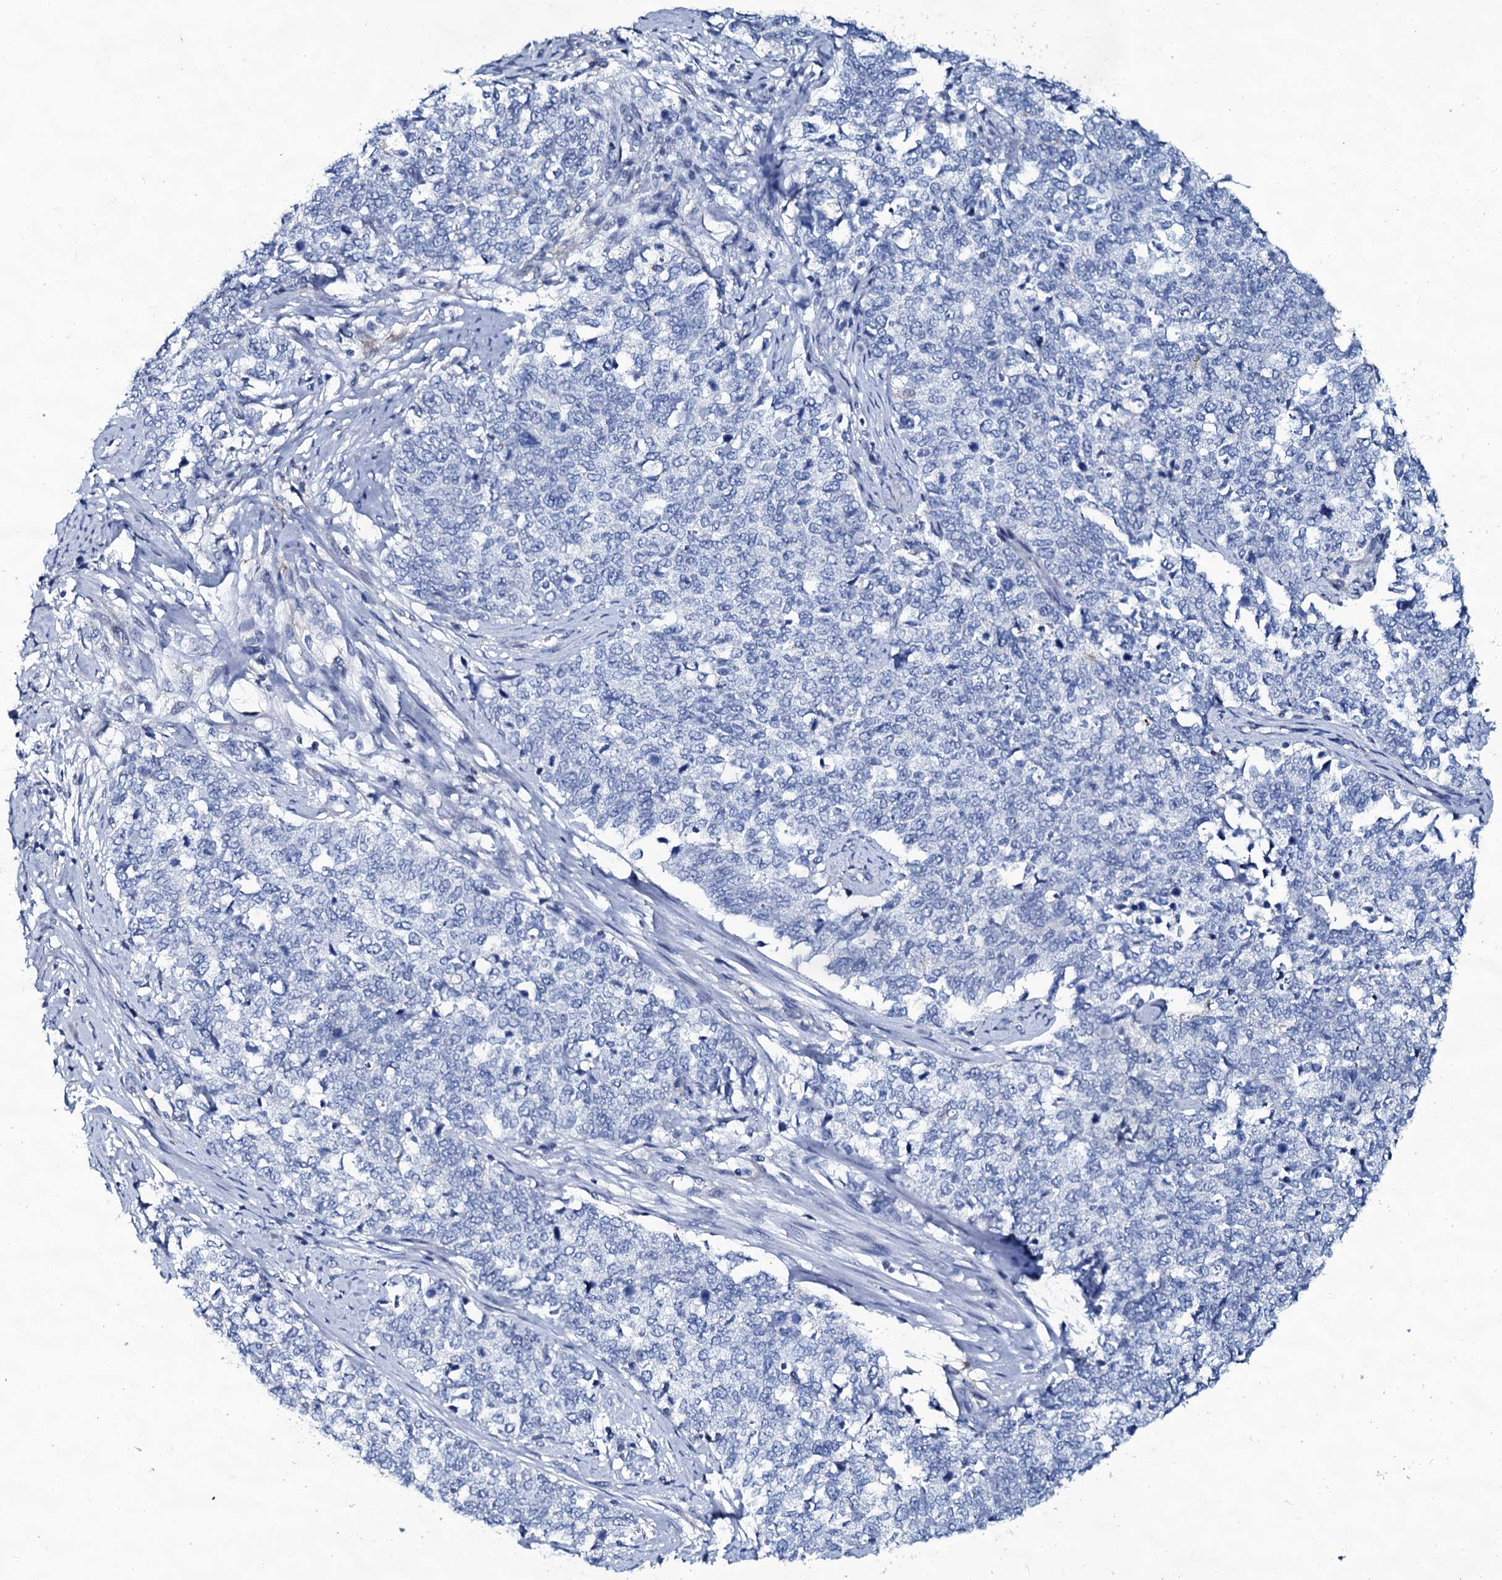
{"staining": {"intensity": "negative", "quantity": "none", "location": "none"}, "tissue": "cervical cancer", "cell_type": "Tumor cells", "image_type": "cancer", "snomed": [{"axis": "morphology", "description": "Squamous cell carcinoma, NOS"}, {"axis": "topography", "description": "Cervix"}], "caption": "The micrograph reveals no significant expression in tumor cells of cervical cancer.", "gene": "SLC4A7", "patient": {"sex": "female", "age": 63}}